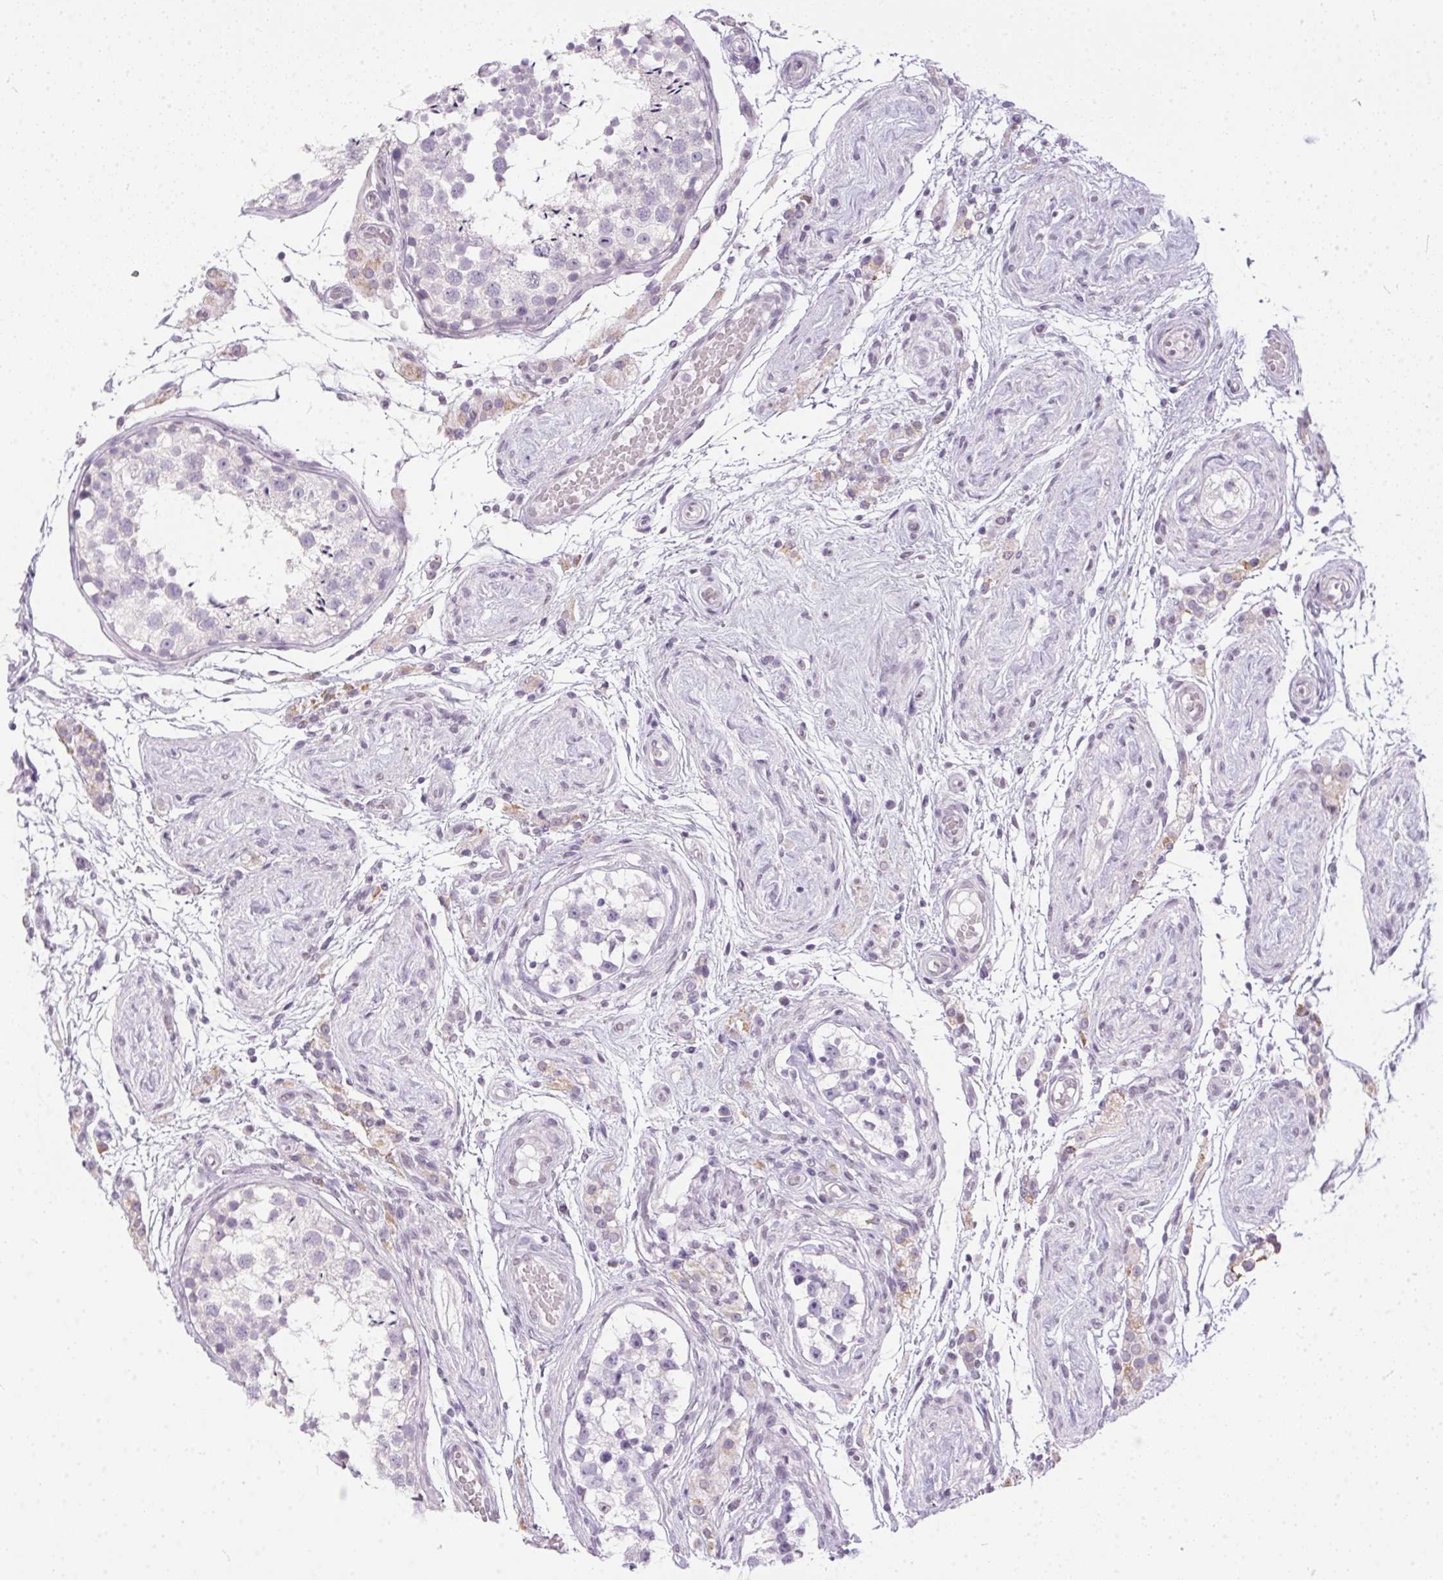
{"staining": {"intensity": "negative", "quantity": "none", "location": "none"}, "tissue": "testis", "cell_type": "Cells in seminiferous ducts", "image_type": "normal", "snomed": [{"axis": "morphology", "description": "Normal tissue, NOS"}, {"axis": "morphology", "description": "Seminoma, NOS"}, {"axis": "topography", "description": "Testis"}], "caption": "High power microscopy image of an immunohistochemistry (IHC) image of normal testis, revealing no significant staining in cells in seminiferous ducts. Brightfield microscopy of IHC stained with DAB (brown) and hematoxylin (blue), captured at high magnification.", "gene": "GBP6", "patient": {"sex": "male", "age": 29}}